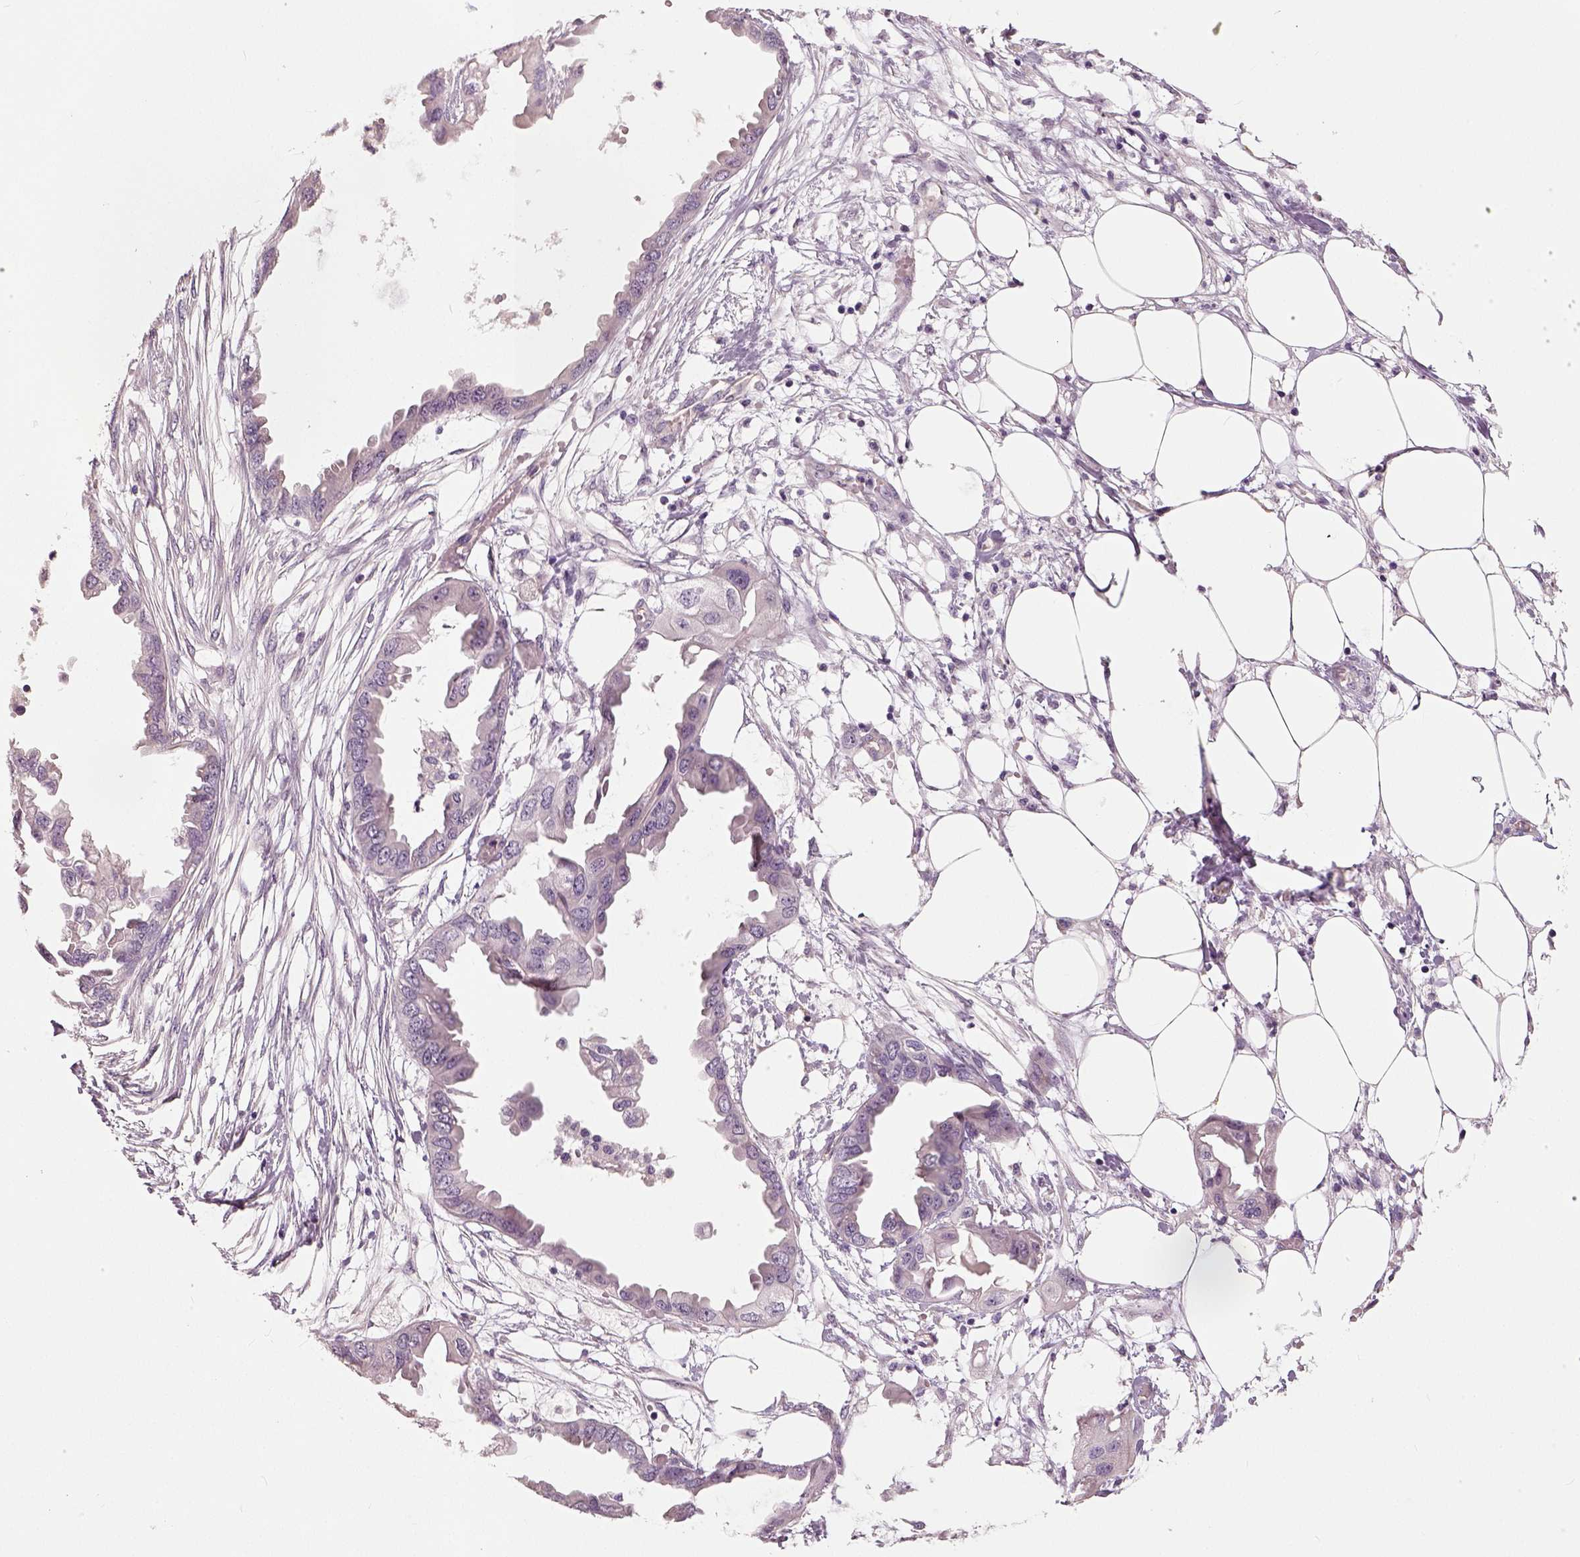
{"staining": {"intensity": "negative", "quantity": "none", "location": "none"}, "tissue": "endometrial cancer", "cell_type": "Tumor cells", "image_type": "cancer", "snomed": [{"axis": "morphology", "description": "Adenocarcinoma, NOS"}, {"axis": "morphology", "description": "Adenocarcinoma, metastatic, NOS"}, {"axis": "topography", "description": "Adipose tissue"}, {"axis": "topography", "description": "Endometrium"}], "caption": "This histopathology image is of metastatic adenocarcinoma (endometrial) stained with immunohistochemistry (IHC) to label a protein in brown with the nuclei are counter-stained blue. There is no expression in tumor cells.", "gene": "NECAB1", "patient": {"sex": "female", "age": 67}}